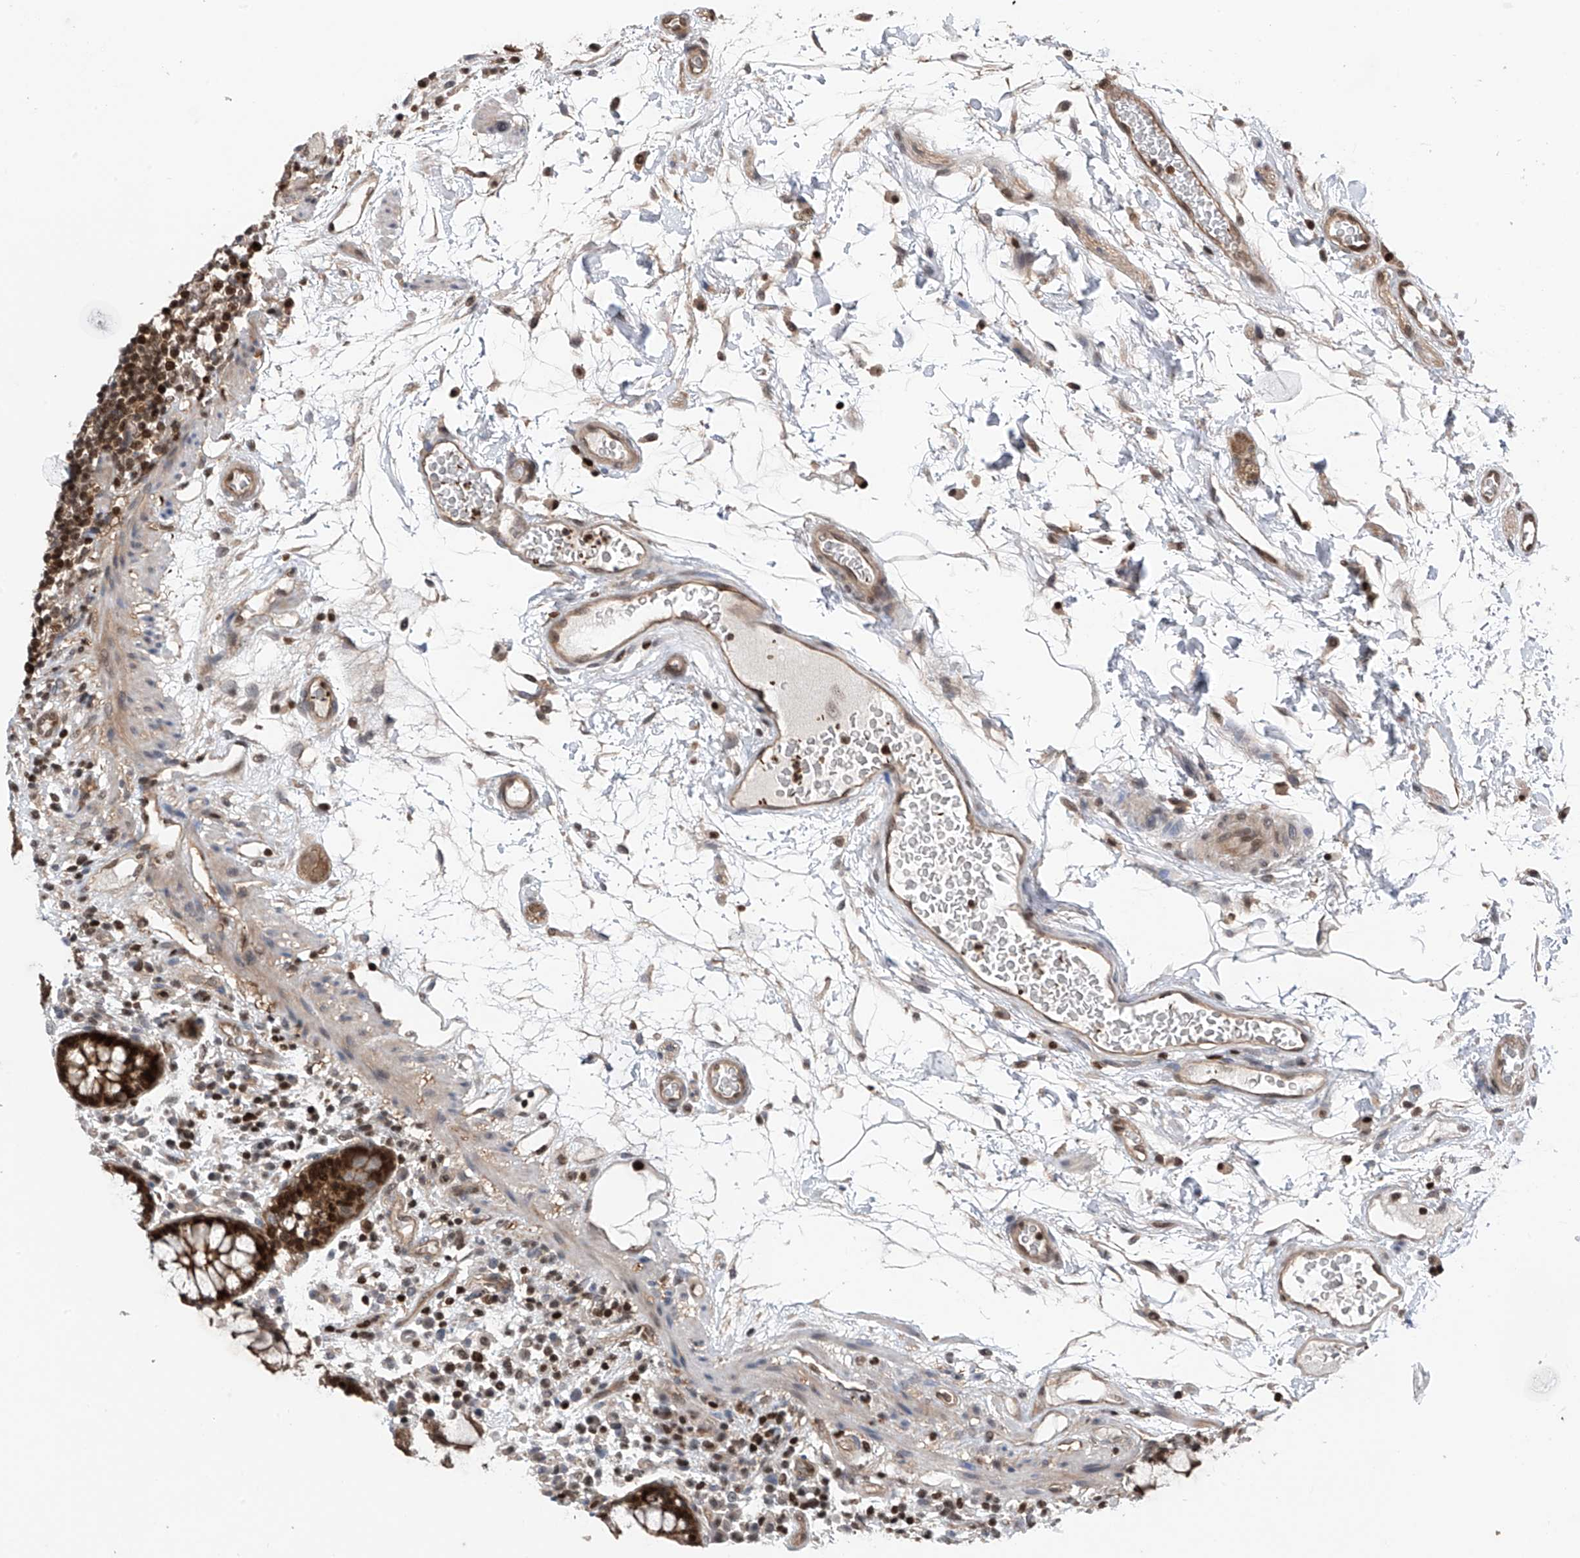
{"staining": {"intensity": "moderate", "quantity": ">75%", "location": "cytoplasmic/membranous,nuclear"}, "tissue": "colon", "cell_type": "Endothelial cells", "image_type": "normal", "snomed": [{"axis": "morphology", "description": "Normal tissue, NOS"}, {"axis": "topography", "description": "Colon"}], "caption": "Endothelial cells demonstrate medium levels of moderate cytoplasmic/membranous,nuclear expression in approximately >75% of cells in normal colon.", "gene": "DNAJC9", "patient": {"sex": "female", "age": 79}}